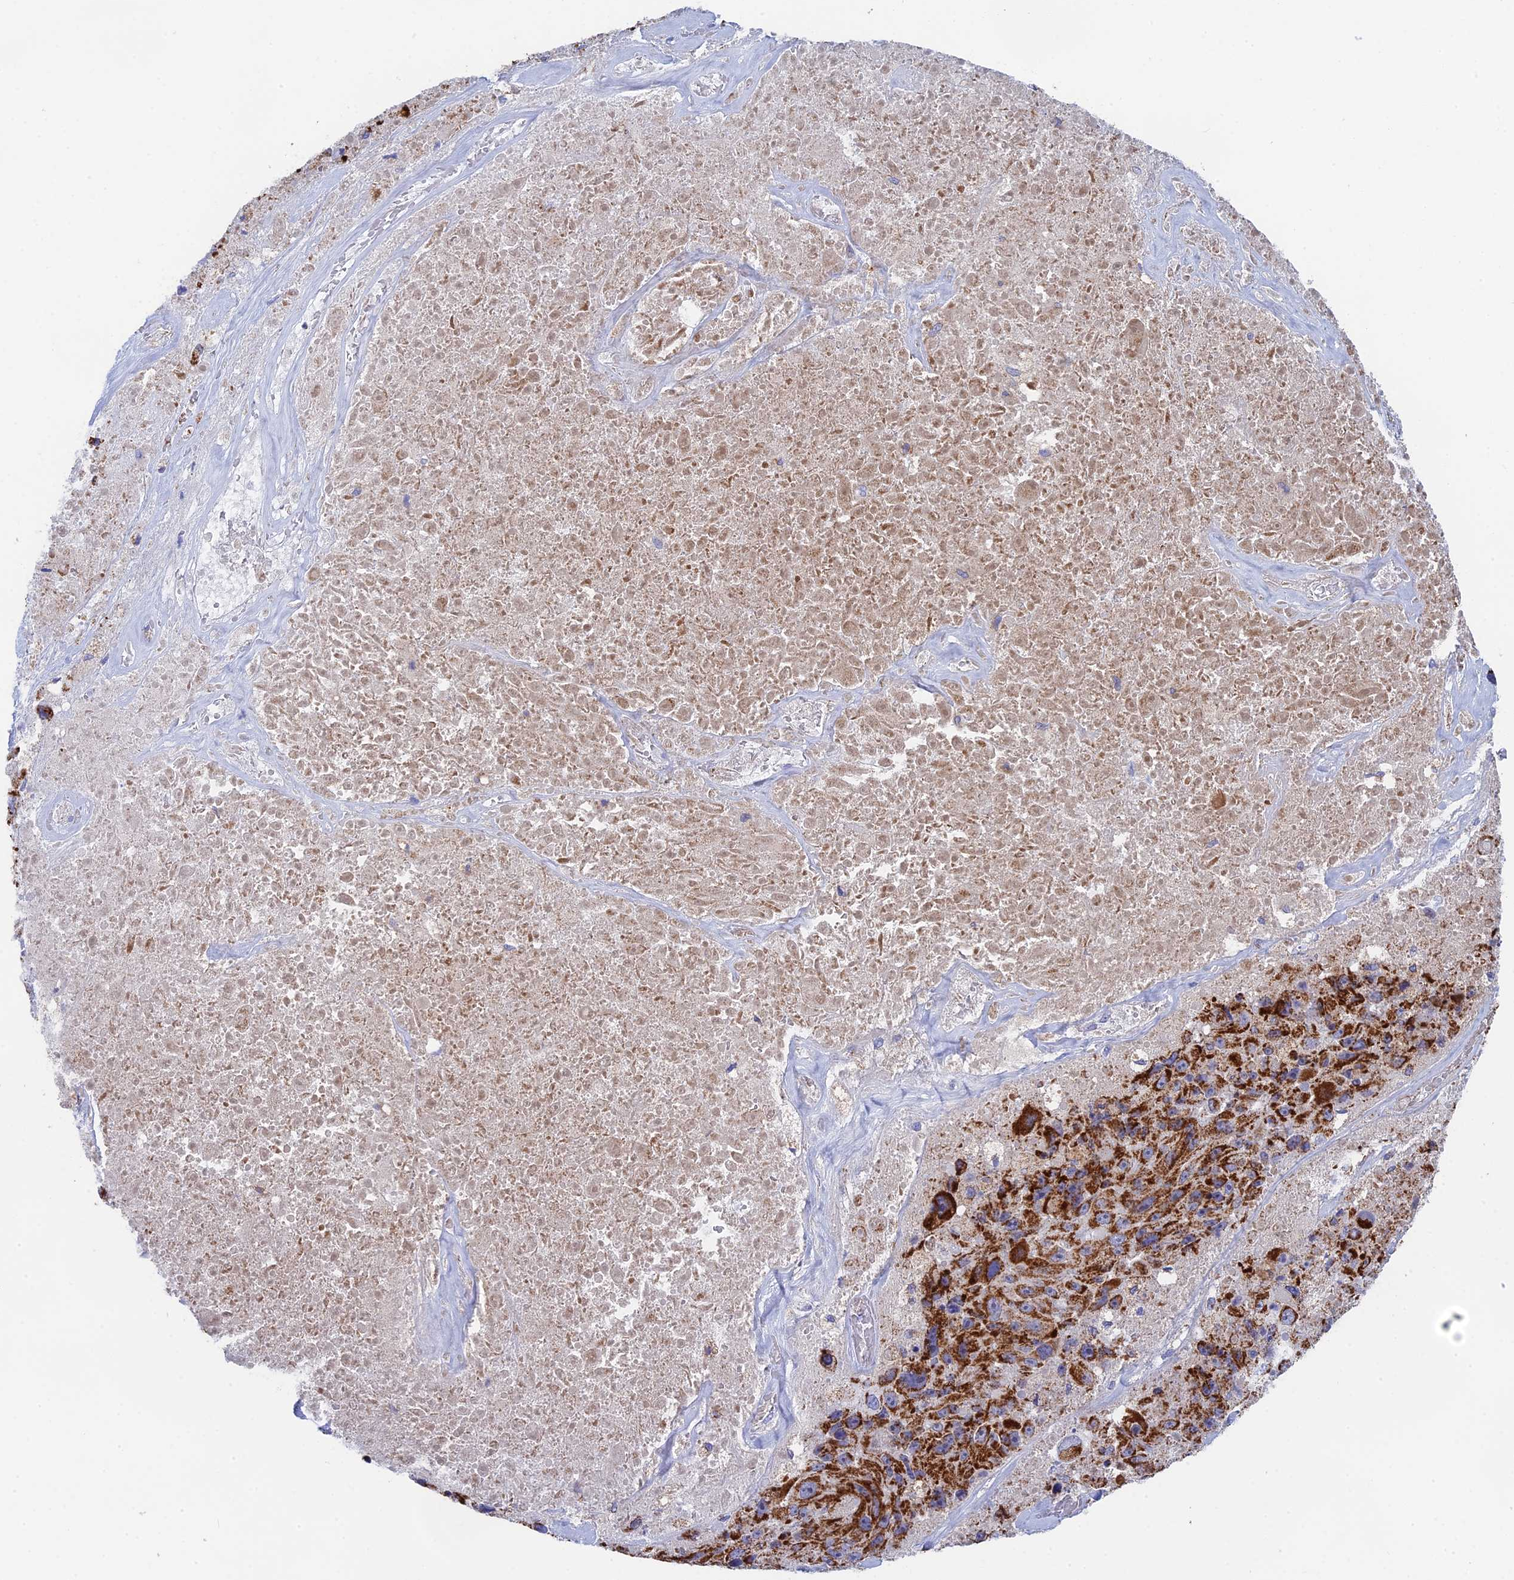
{"staining": {"intensity": "strong", "quantity": ">75%", "location": "cytoplasmic/membranous"}, "tissue": "melanoma", "cell_type": "Tumor cells", "image_type": "cancer", "snomed": [{"axis": "morphology", "description": "Malignant melanoma, Metastatic site"}, {"axis": "topography", "description": "Lymph node"}], "caption": "Melanoma stained with immunohistochemistry demonstrates strong cytoplasmic/membranous expression in approximately >75% of tumor cells. (brown staining indicates protein expression, while blue staining denotes nuclei).", "gene": "NDUFA5", "patient": {"sex": "male", "age": 62}}